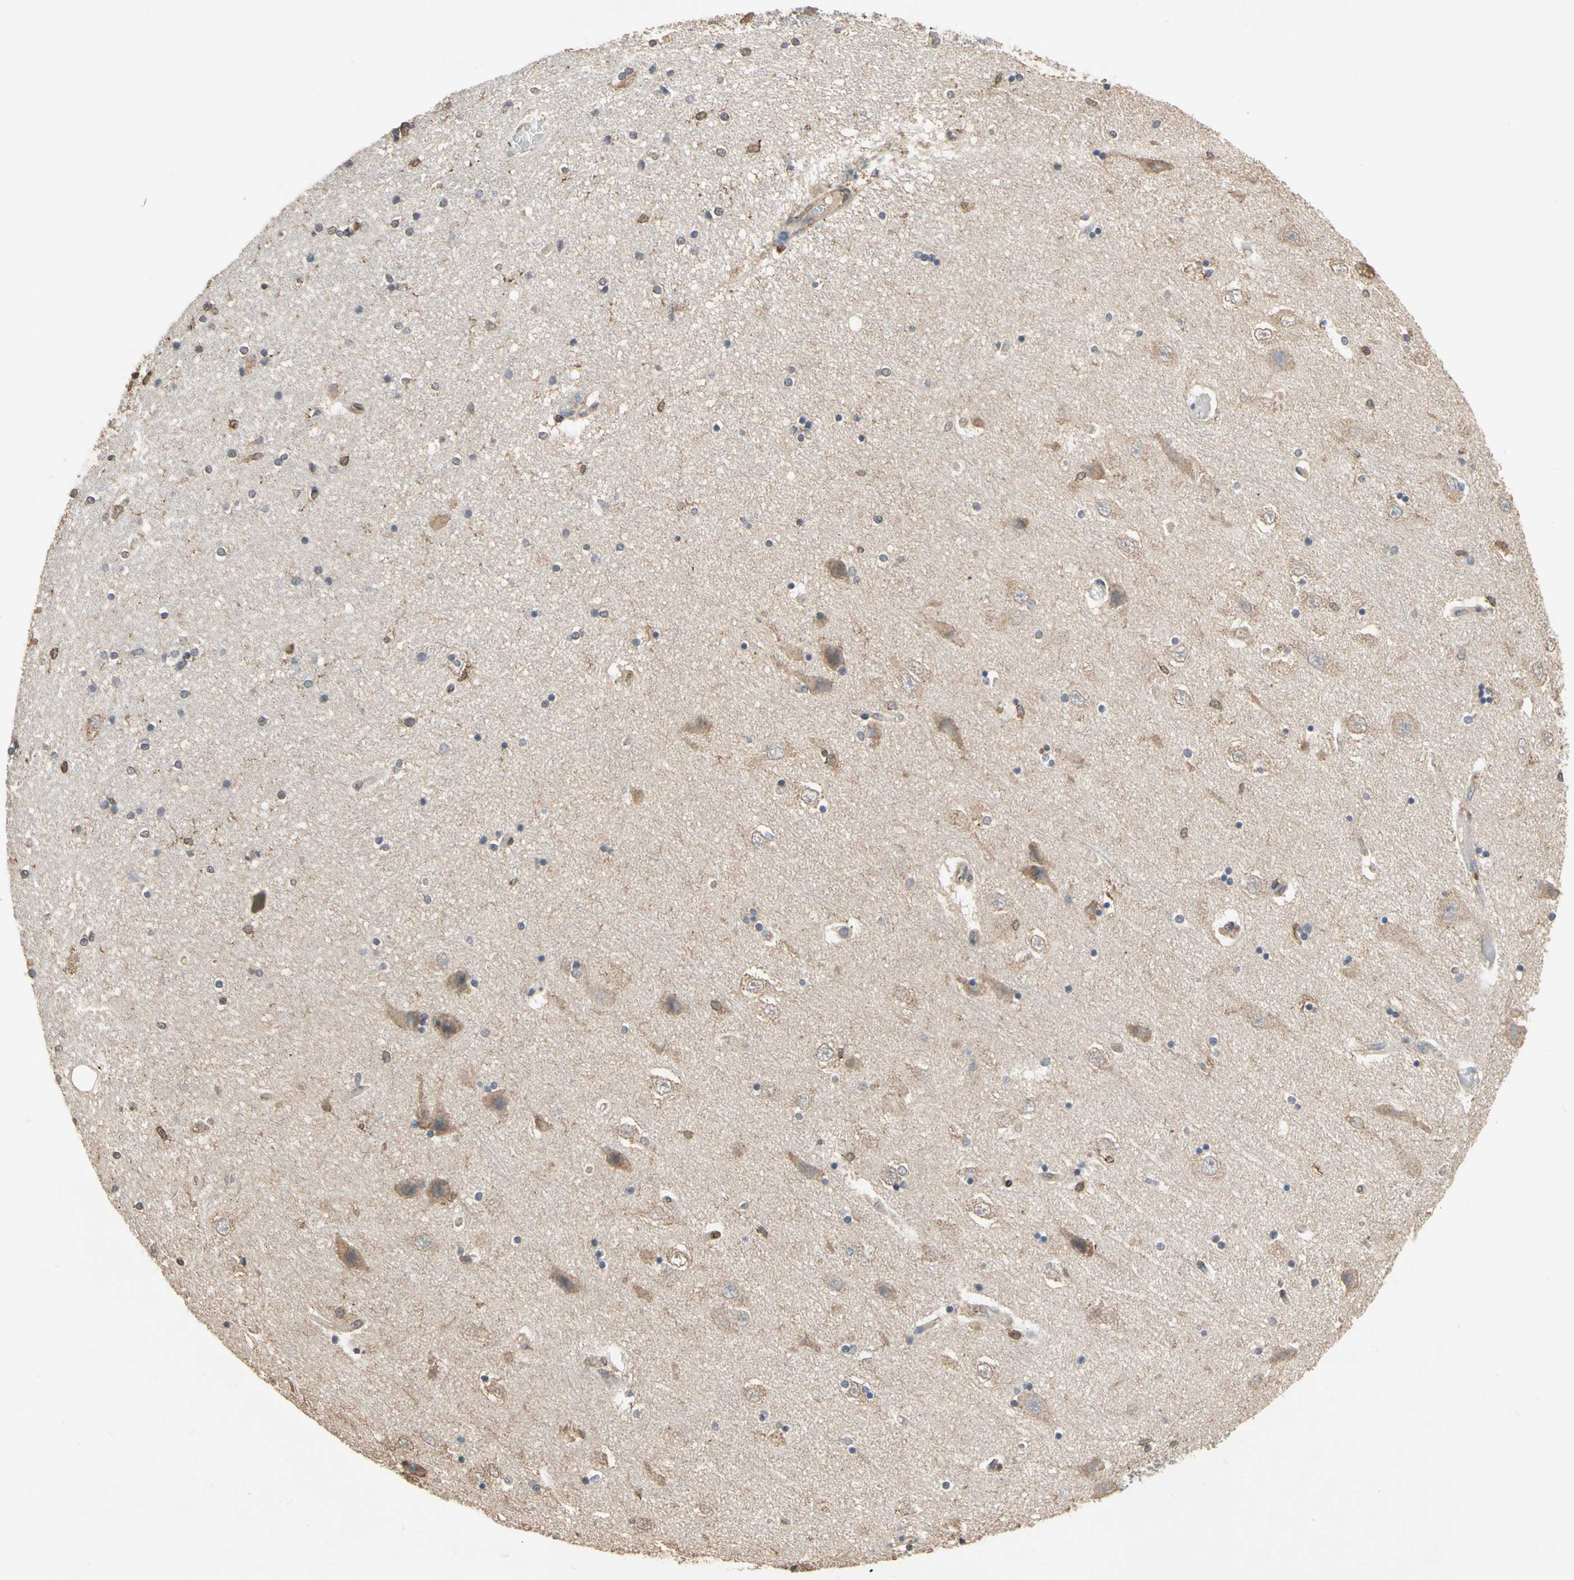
{"staining": {"intensity": "moderate", "quantity": "<25%", "location": "cytoplasmic/membranous"}, "tissue": "hippocampus", "cell_type": "Glial cells", "image_type": "normal", "snomed": [{"axis": "morphology", "description": "Normal tissue, NOS"}, {"axis": "topography", "description": "Hippocampus"}], "caption": "Protein expression analysis of normal hippocampus exhibits moderate cytoplasmic/membranous positivity in approximately <25% of glial cells.", "gene": "MAP3K10", "patient": {"sex": "female", "age": 54}}